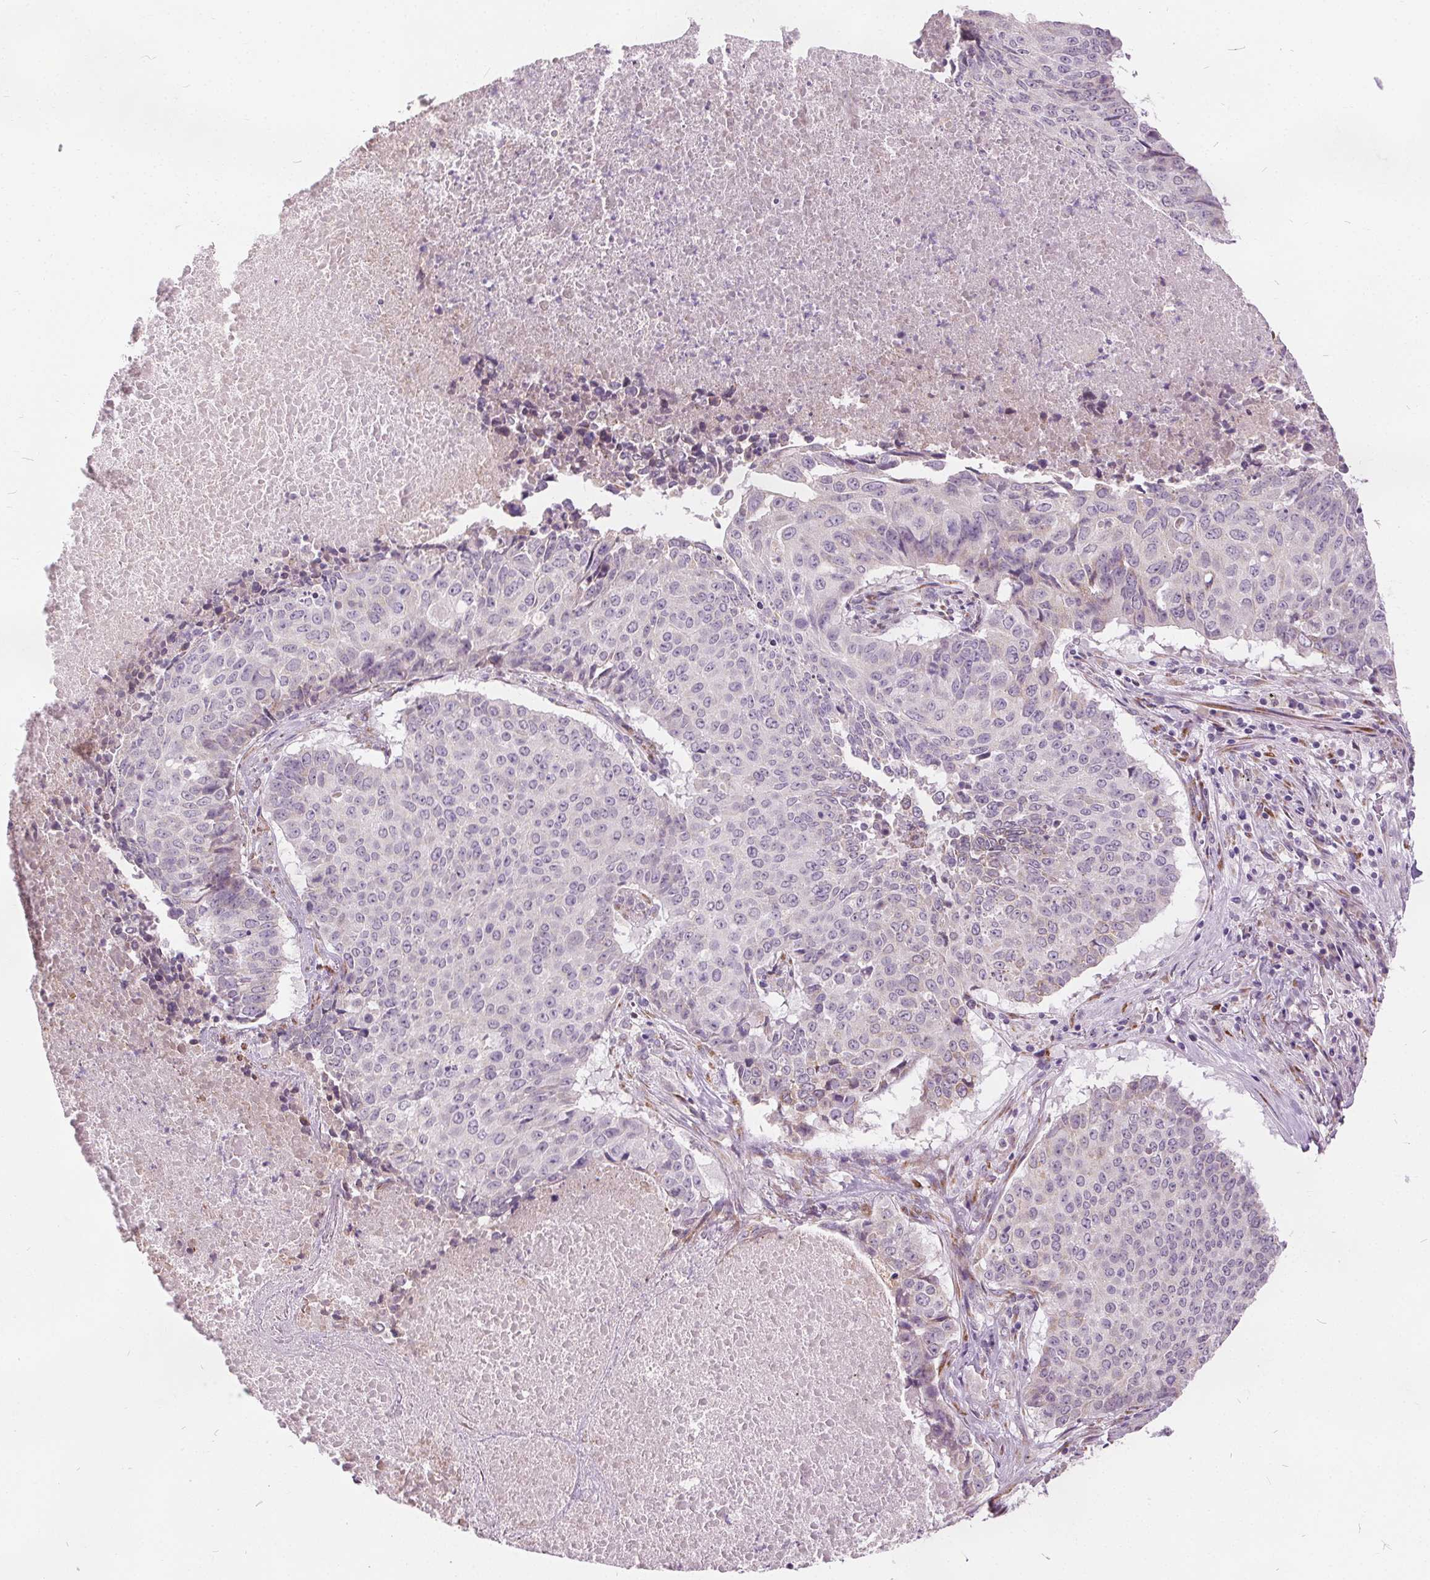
{"staining": {"intensity": "negative", "quantity": "none", "location": "none"}, "tissue": "lung cancer", "cell_type": "Tumor cells", "image_type": "cancer", "snomed": [{"axis": "morphology", "description": "Normal tissue, NOS"}, {"axis": "morphology", "description": "Squamous cell carcinoma, NOS"}, {"axis": "topography", "description": "Bronchus"}, {"axis": "topography", "description": "Lung"}], "caption": "A high-resolution photomicrograph shows IHC staining of lung cancer (squamous cell carcinoma), which reveals no significant expression in tumor cells.", "gene": "ACOX2", "patient": {"sex": "male", "age": 64}}